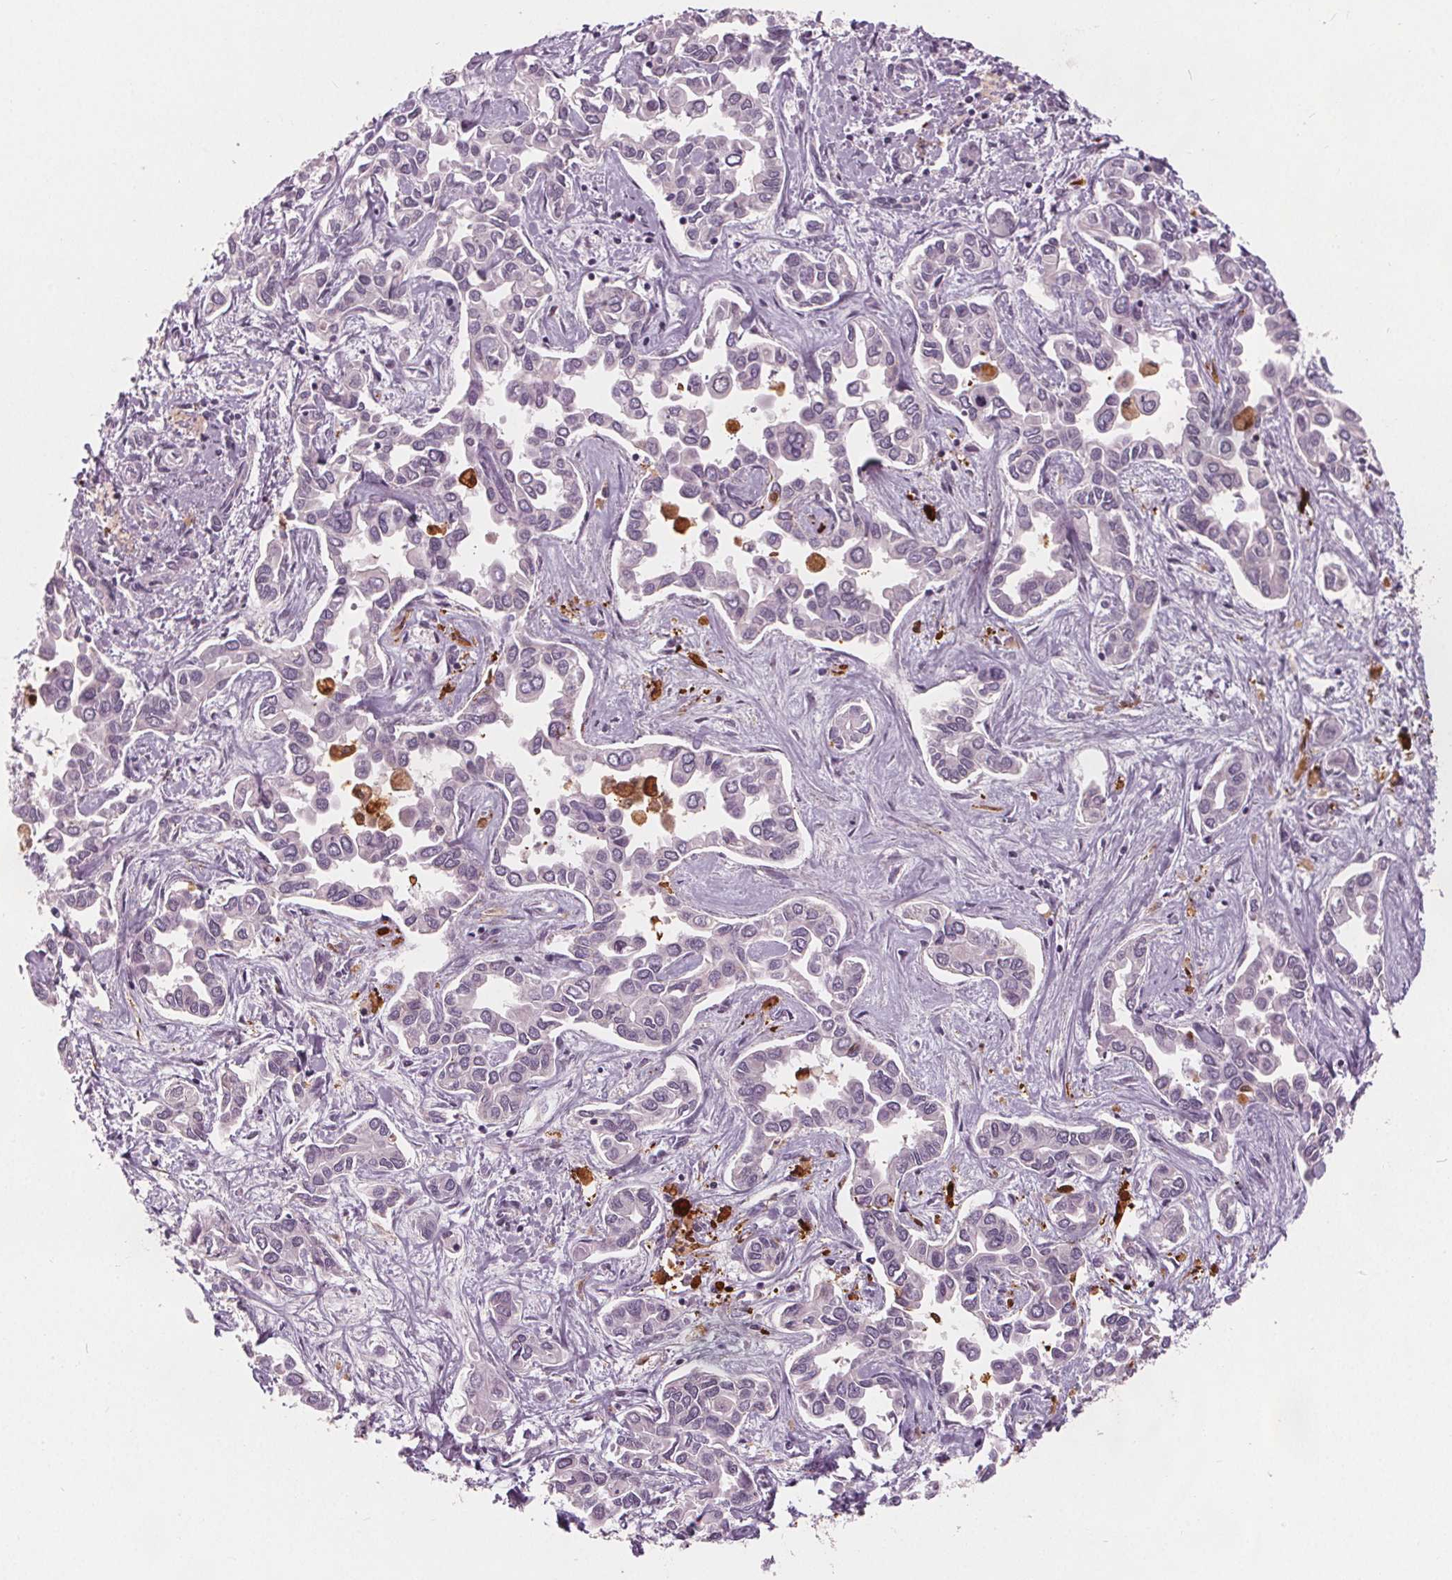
{"staining": {"intensity": "negative", "quantity": "none", "location": "none"}, "tissue": "liver cancer", "cell_type": "Tumor cells", "image_type": "cancer", "snomed": [{"axis": "morphology", "description": "Cholangiocarcinoma"}, {"axis": "topography", "description": "Liver"}], "caption": "Liver cancer was stained to show a protein in brown. There is no significant positivity in tumor cells. (DAB immunohistochemistry visualized using brightfield microscopy, high magnification).", "gene": "DPM2", "patient": {"sex": "female", "age": 64}}